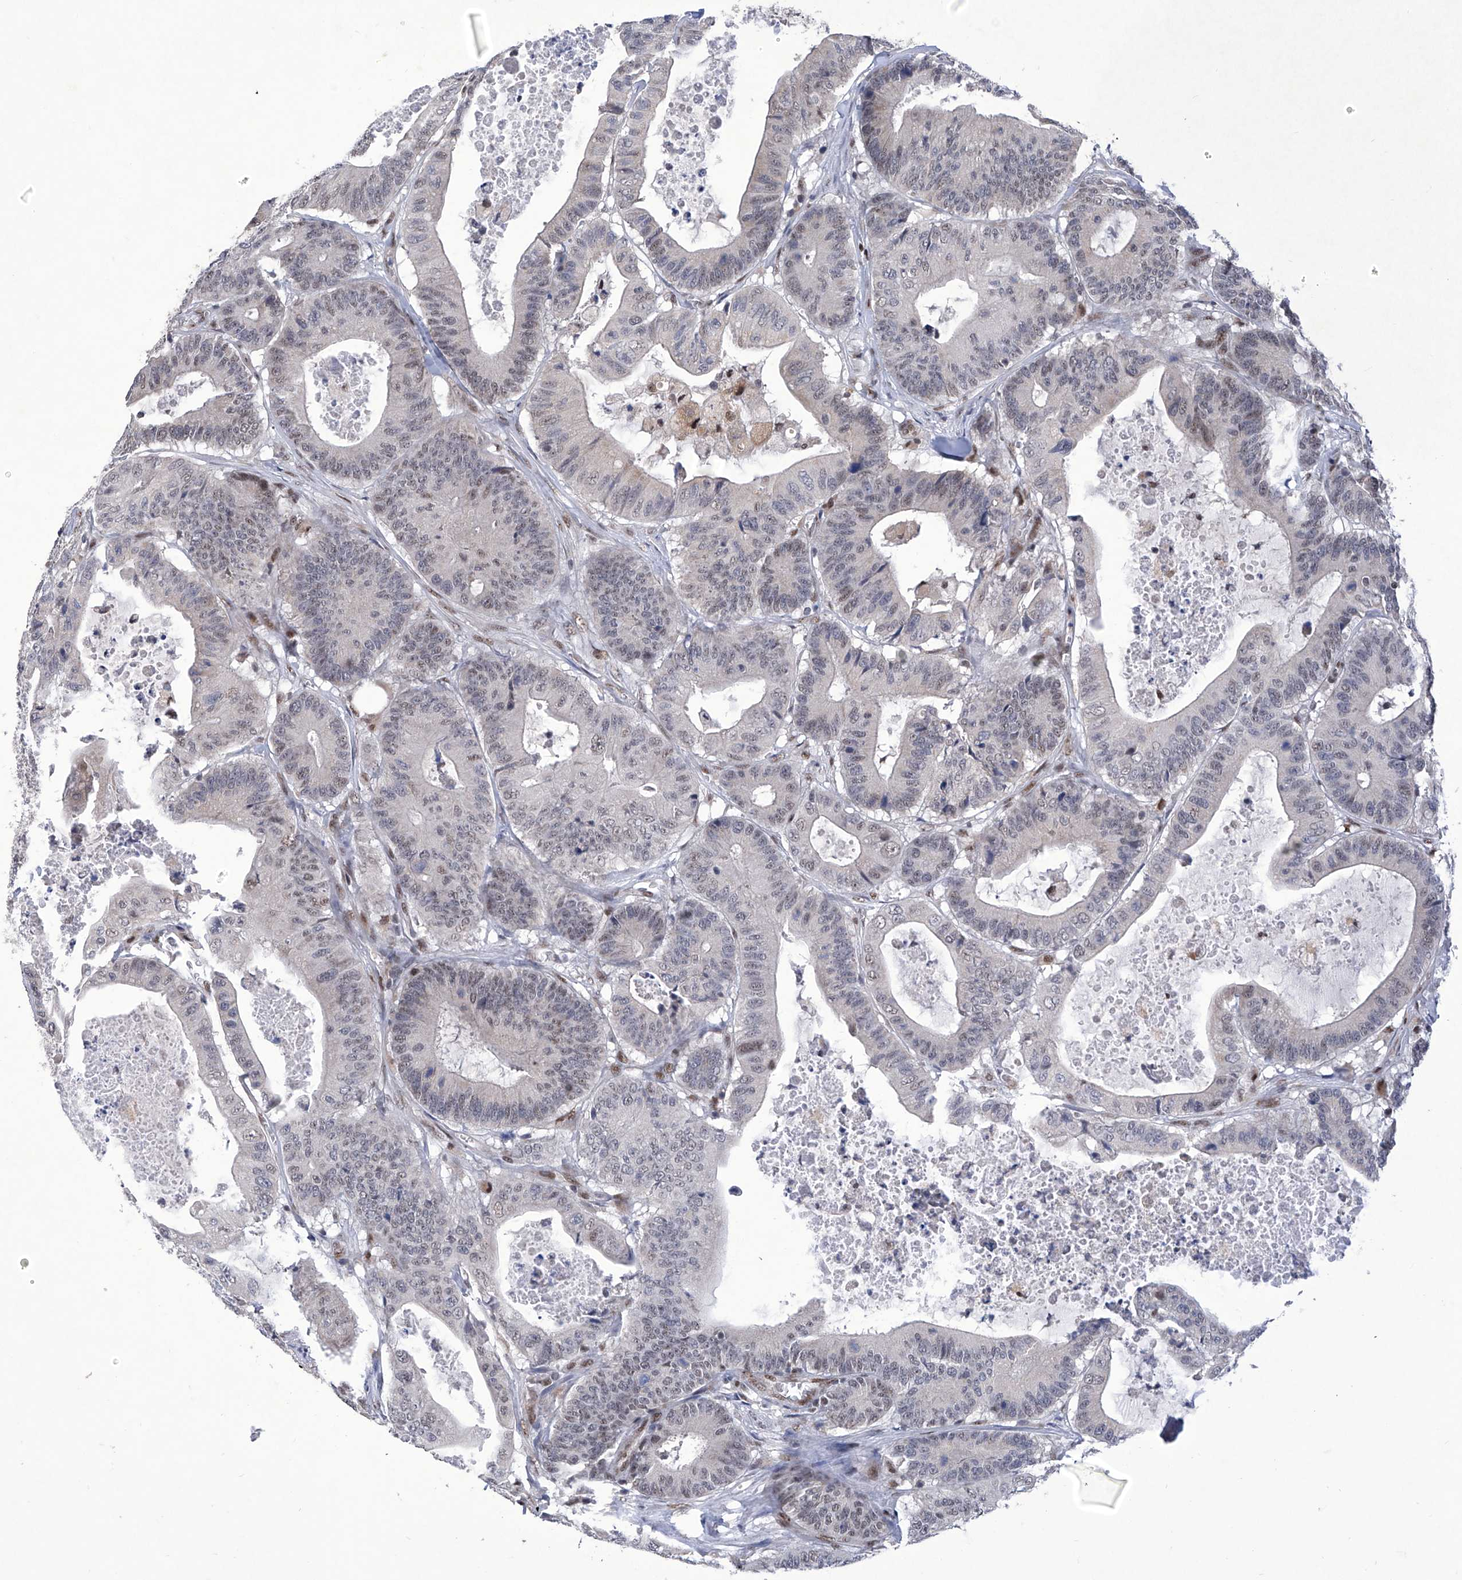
{"staining": {"intensity": "weak", "quantity": "<25%", "location": "nuclear"}, "tissue": "colorectal cancer", "cell_type": "Tumor cells", "image_type": "cancer", "snomed": [{"axis": "morphology", "description": "Adenocarcinoma, NOS"}, {"axis": "topography", "description": "Colon"}], "caption": "High magnification brightfield microscopy of colorectal adenocarcinoma stained with DAB (3,3'-diaminobenzidine) (brown) and counterstained with hematoxylin (blue): tumor cells show no significant staining.", "gene": "RAD54L", "patient": {"sex": "female", "age": 84}}